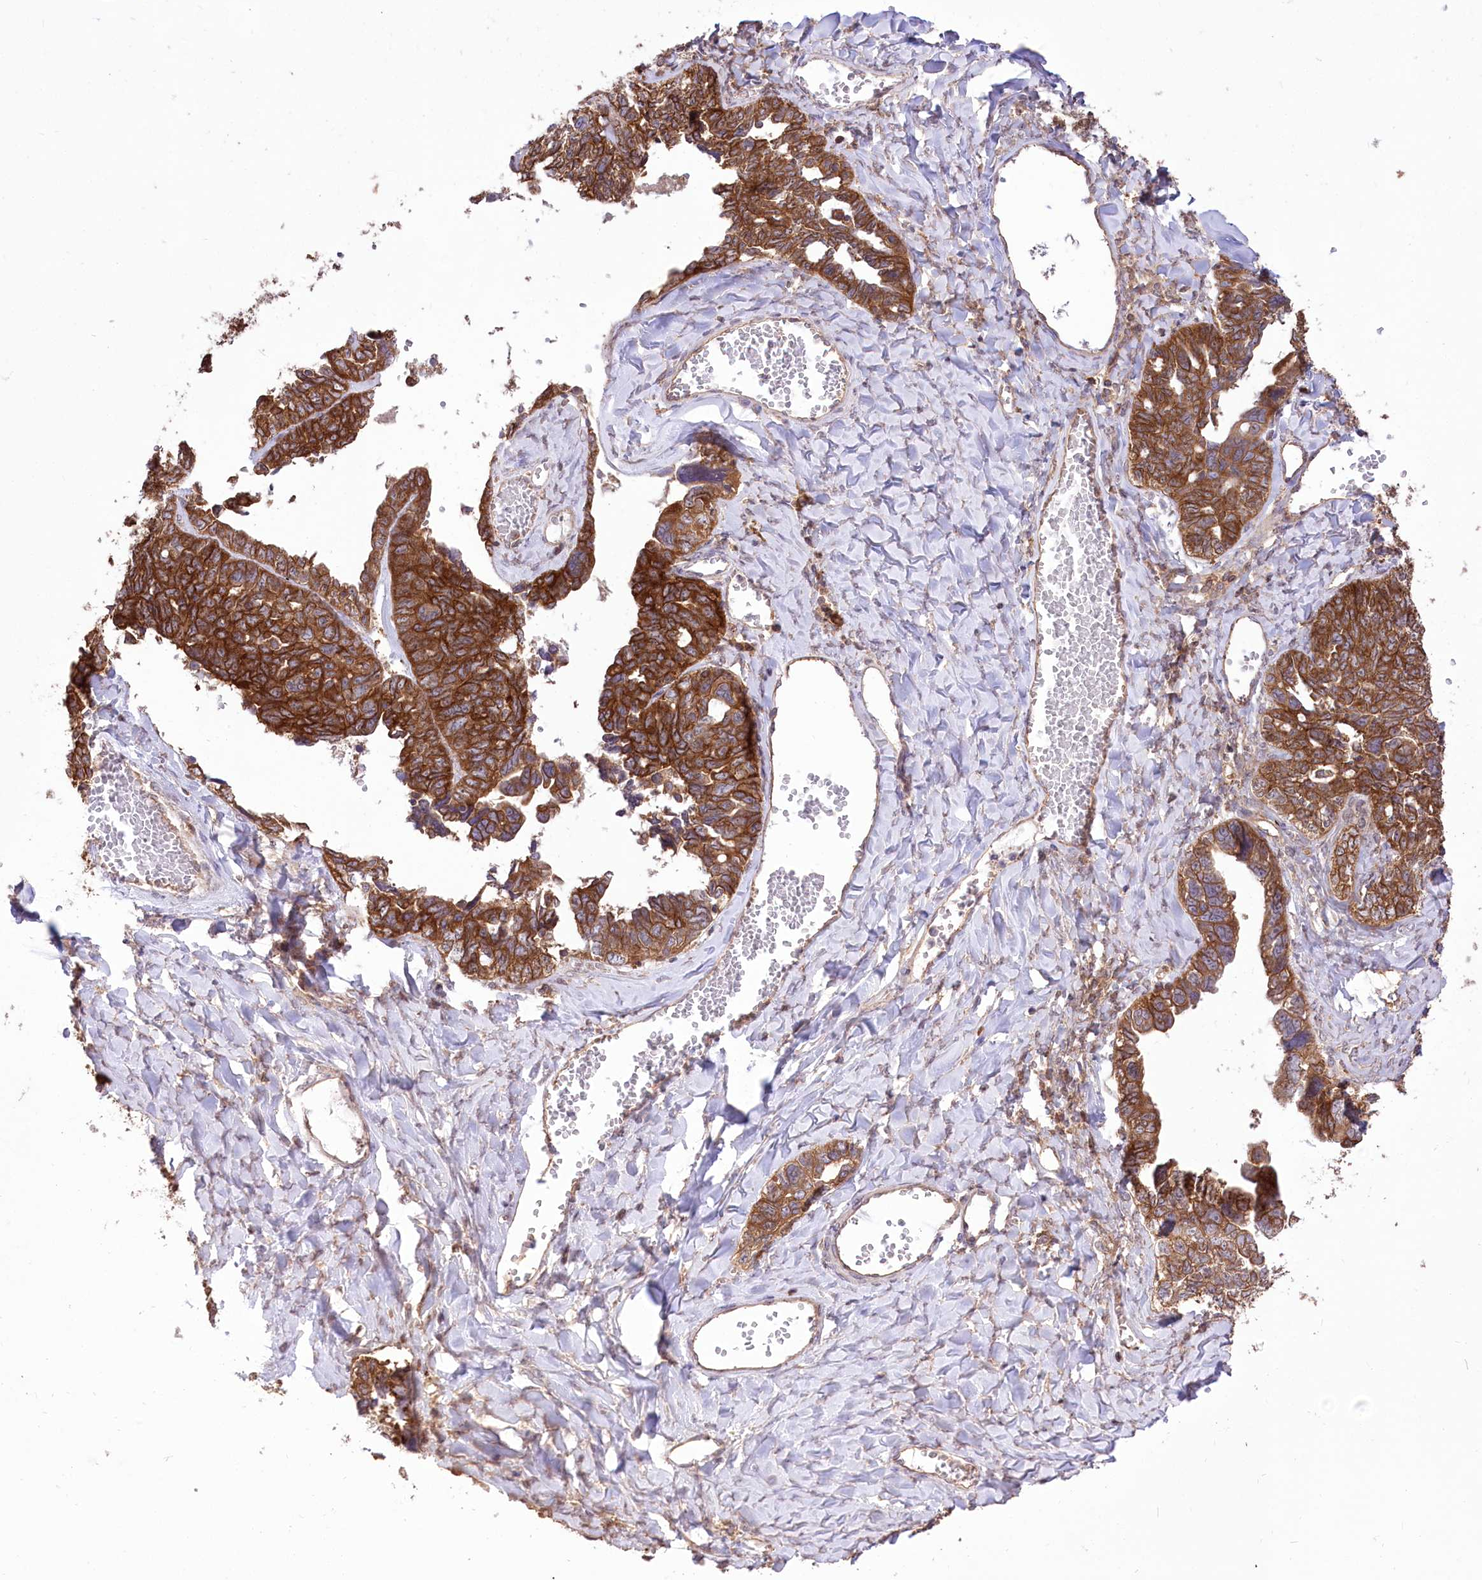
{"staining": {"intensity": "moderate", "quantity": ">75%", "location": "cytoplasmic/membranous"}, "tissue": "ovarian cancer", "cell_type": "Tumor cells", "image_type": "cancer", "snomed": [{"axis": "morphology", "description": "Cystadenocarcinoma, serous, NOS"}, {"axis": "topography", "description": "Ovary"}], "caption": "Immunohistochemistry of ovarian cancer (serous cystadenocarcinoma) displays medium levels of moderate cytoplasmic/membranous staining in about >75% of tumor cells.", "gene": "XYLB", "patient": {"sex": "female", "age": 79}}